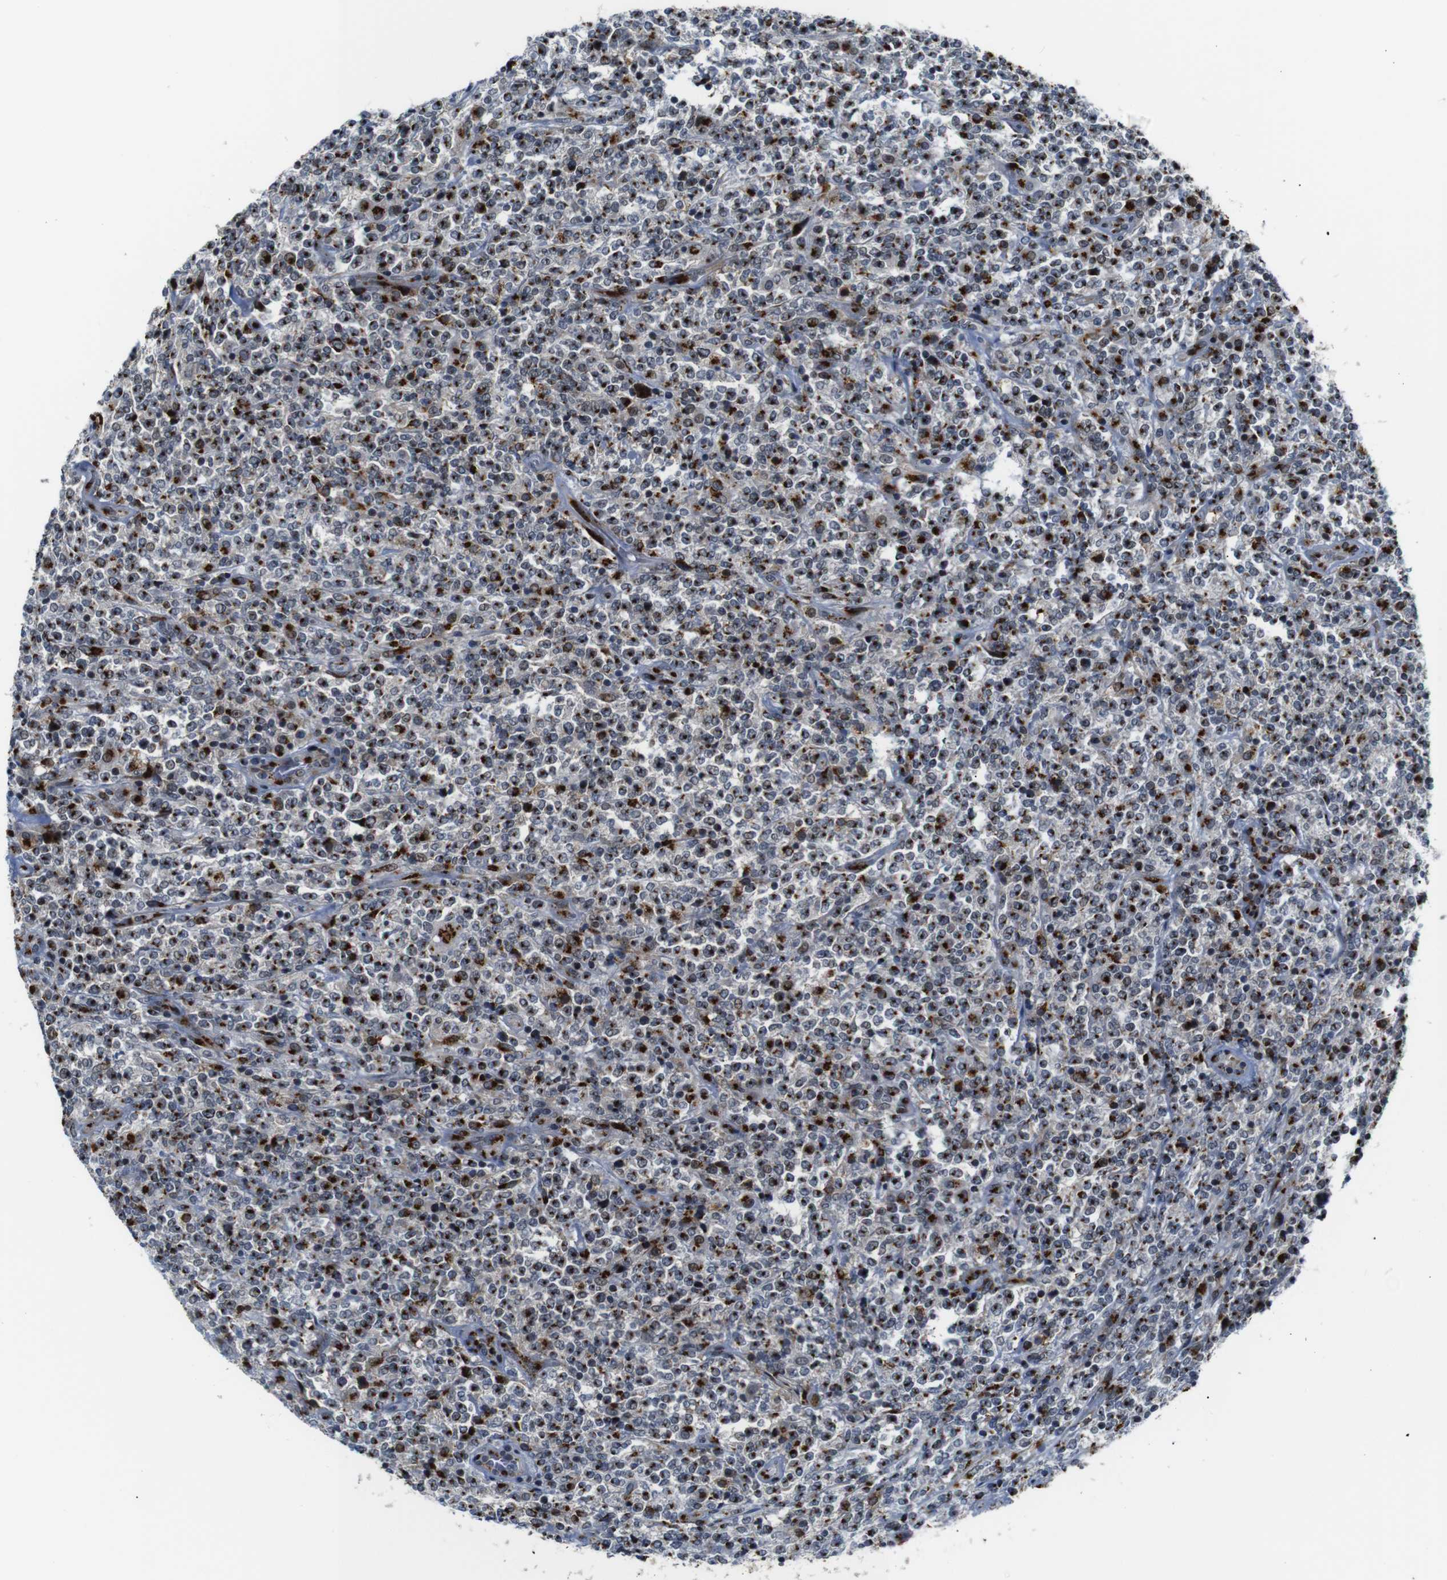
{"staining": {"intensity": "strong", "quantity": ">75%", "location": "cytoplasmic/membranous"}, "tissue": "lymphoma", "cell_type": "Tumor cells", "image_type": "cancer", "snomed": [{"axis": "morphology", "description": "Malignant lymphoma, non-Hodgkin's type, High grade"}, {"axis": "topography", "description": "Soft tissue"}], "caption": "An immunohistochemistry micrograph of tumor tissue is shown. Protein staining in brown labels strong cytoplasmic/membranous positivity in malignant lymphoma, non-Hodgkin's type (high-grade) within tumor cells. Ihc stains the protein in brown and the nuclei are stained blue.", "gene": "TGOLN2", "patient": {"sex": "male", "age": 18}}